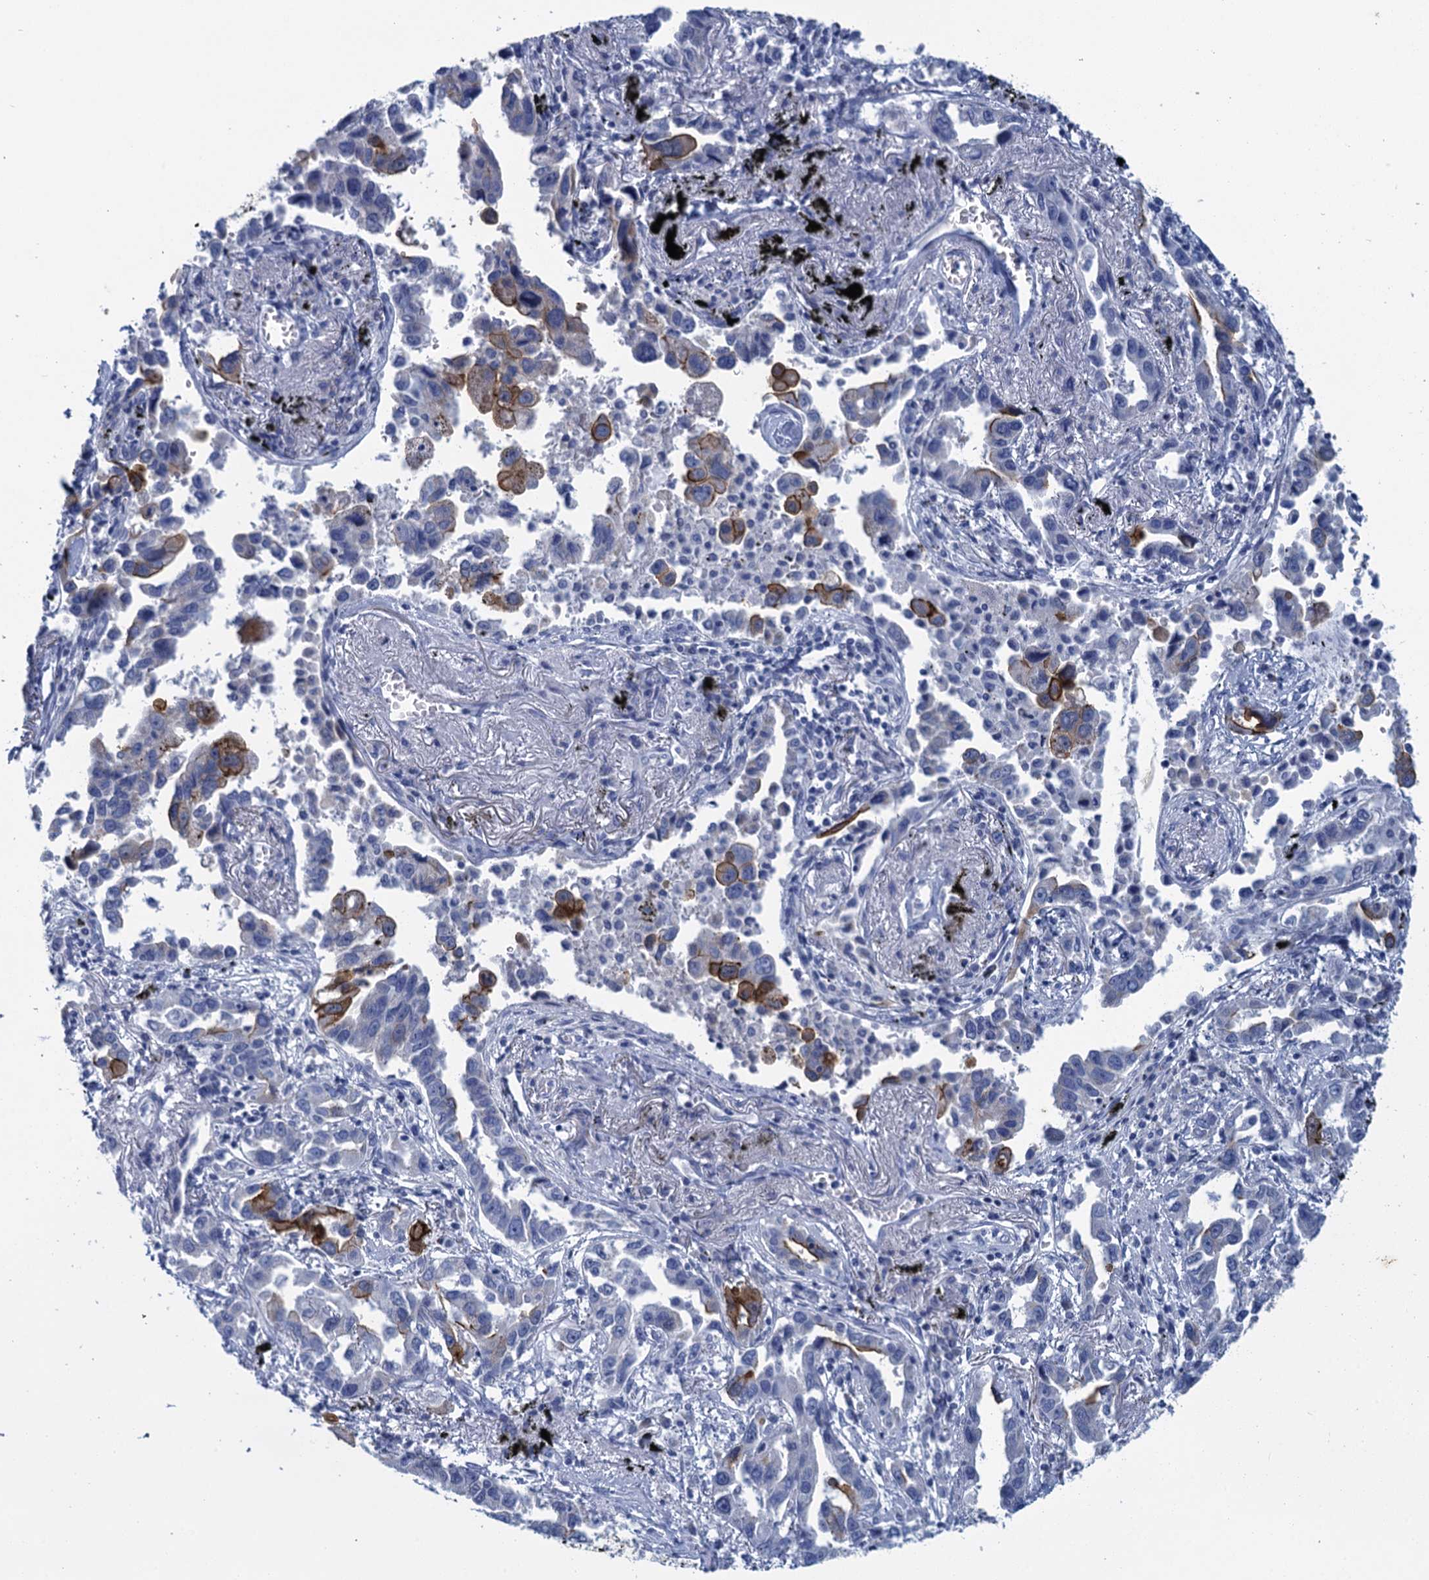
{"staining": {"intensity": "negative", "quantity": "none", "location": "none"}, "tissue": "lung cancer", "cell_type": "Tumor cells", "image_type": "cancer", "snomed": [{"axis": "morphology", "description": "Adenocarcinoma, NOS"}, {"axis": "topography", "description": "Lung"}], "caption": "Micrograph shows no significant protein expression in tumor cells of lung cancer (adenocarcinoma).", "gene": "SCEL", "patient": {"sex": "male", "age": 67}}